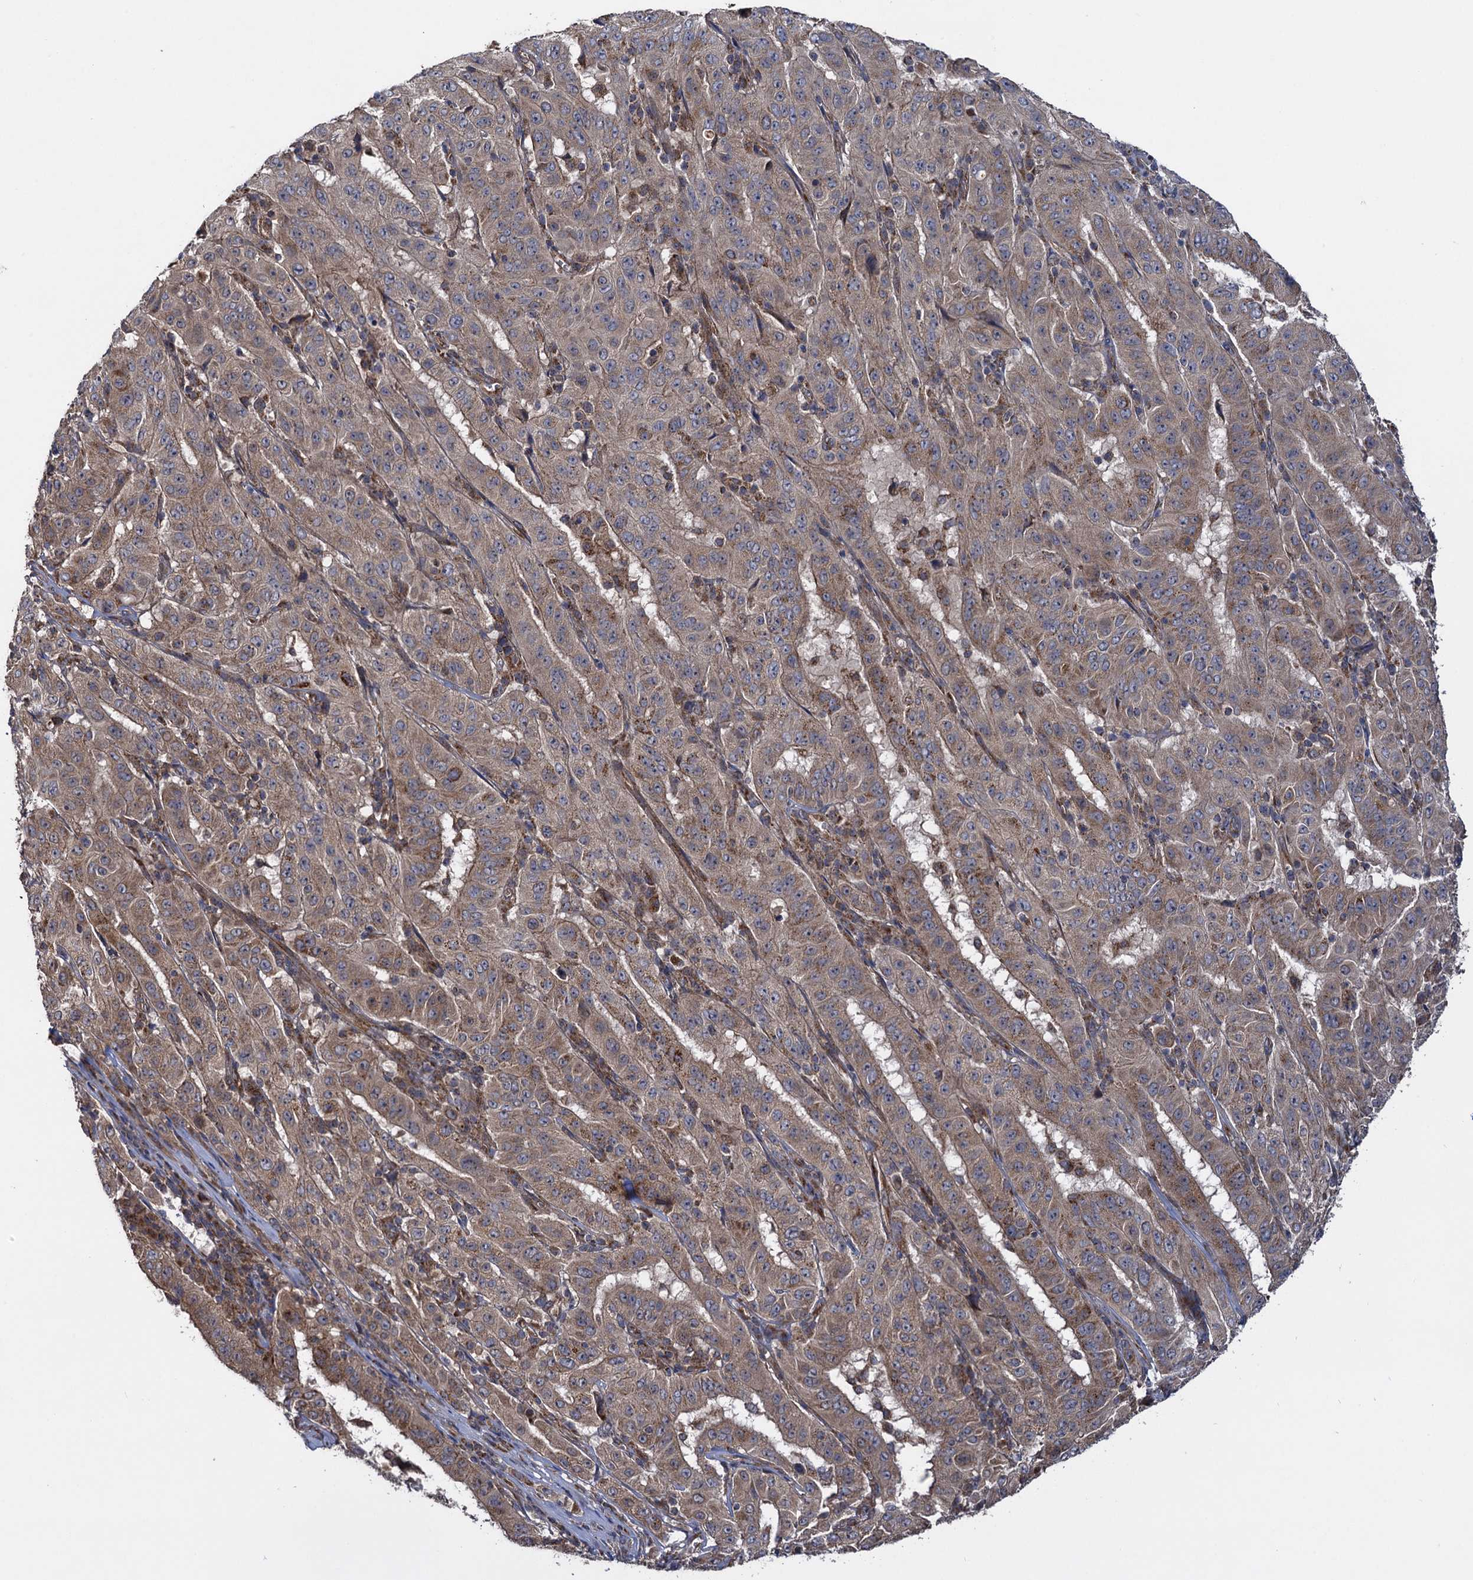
{"staining": {"intensity": "moderate", "quantity": "25%-75%", "location": "cytoplasmic/membranous"}, "tissue": "pancreatic cancer", "cell_type": "Tumor cells", "image_type": "cancer", "snomed": [{"axis": "morphology", "description": "Adenocarcinoma, NOS"}, {"axis": "topography", "description": "Pancreas"}], "caption": "Moderate cytoplasmic/membranous protein positivity is appreciated in about 25%-75% of tumor cells in pancreatic cancer (adenocarcinoma). (DAB IHC, brown staining for protein, blue staining for nuclei).", "gene": "HAUS1", "patient": {"sex": "male", "age": 63}}